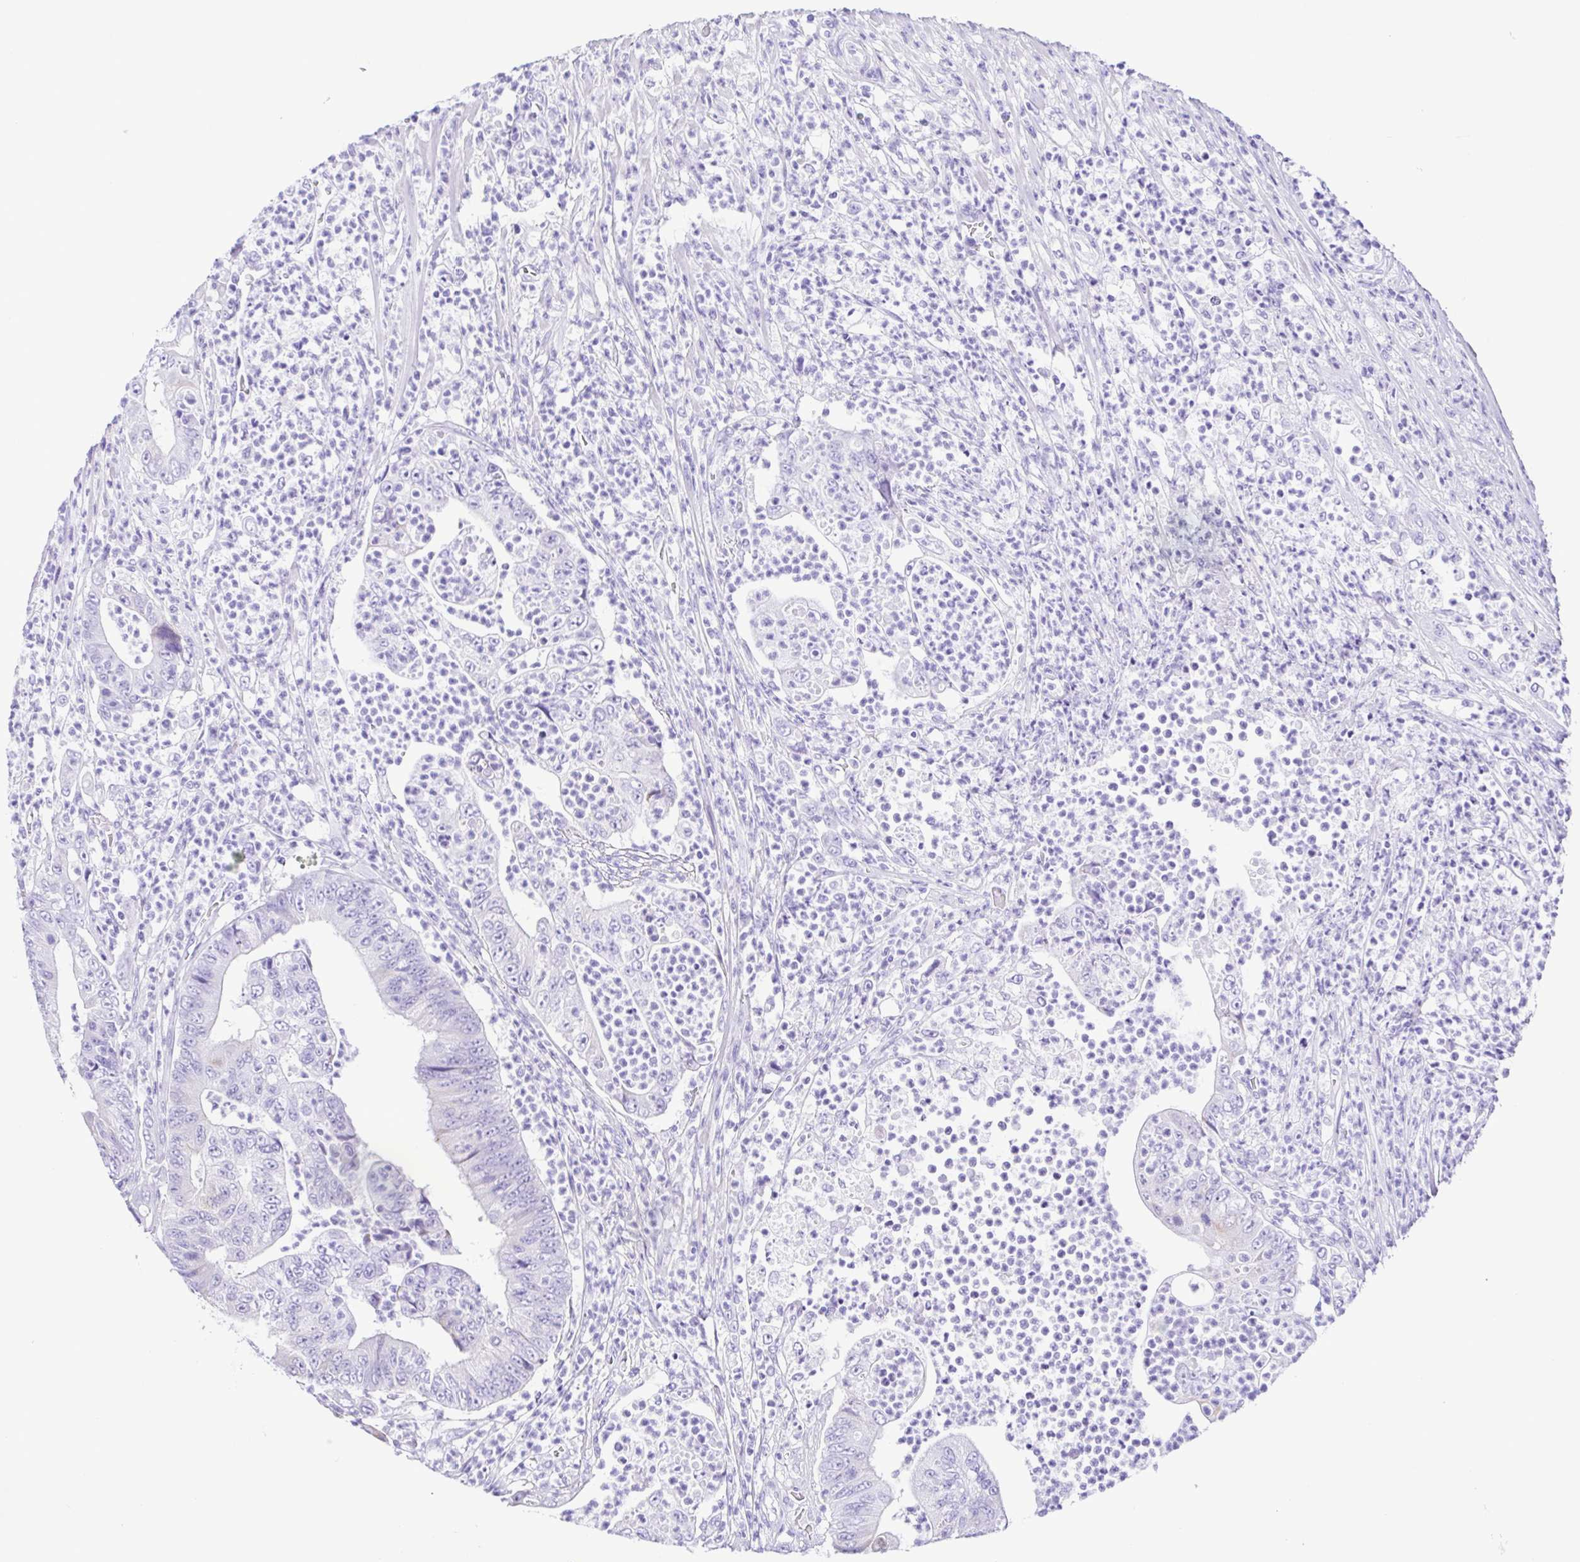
{"staining": {"intensity": "negative", "quantity": "none", "location": "none"}, "tissue": "colorectal cancer", "cell_type": "Tumor cells", "image_type": "cancer", "snomed": [{"axis": "morphology", "description": "Adenocarcinoma, NOS"}, {"axis": "topography", "description": "Colon"}], "caption": "Immunohistochemistry of adenocarcinoma (colorectal) exhibits no positivity in tumor cells. Nuclei are stained in blue.", "gene": "ERP27", "patient": {"sex": "female", "age": 48}}